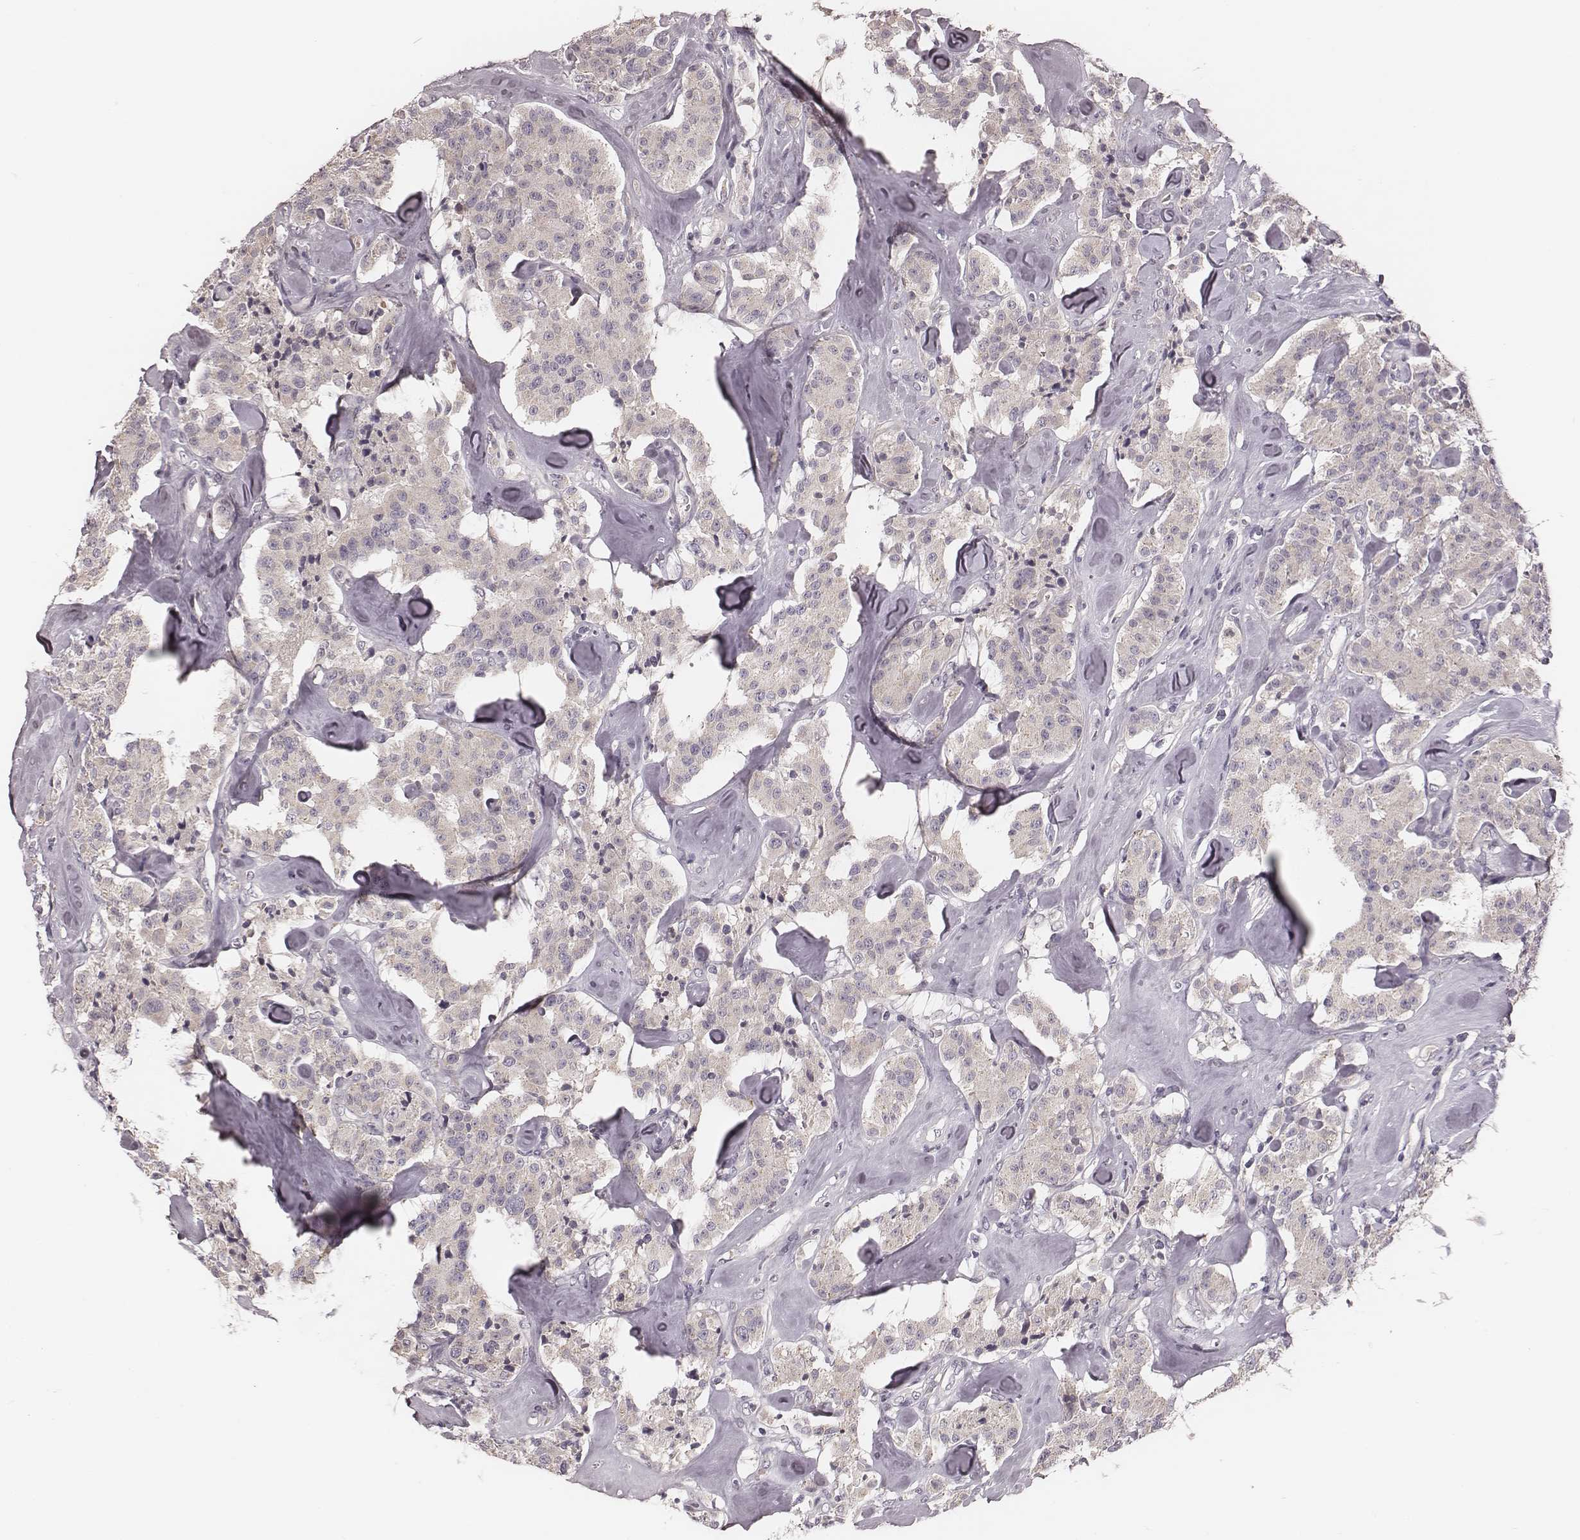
{"staining": {"intensity": "negative", "quantity": "none", "location": "none"}, "tissue": "carcinoid", "cell_type": "Tumor cells", "image_type": "cancer", "snomed": [{"axis": "morphology", "description": "Carcinoid, malignant, NOS"}, {"axis": "topography", "description": "Pancreas"}], "caption": "IHC image of carcinoid (malignant) stained for a protein (brown), which reveals no positivity in tumor cells. (Stains: DAB immunohistochemistry with hematoxylin counter stain, Microscopy: brightfield microscopy at high magnification).", "gene": "P2RX5", "patient": {"sex": "male", "age": 41}}